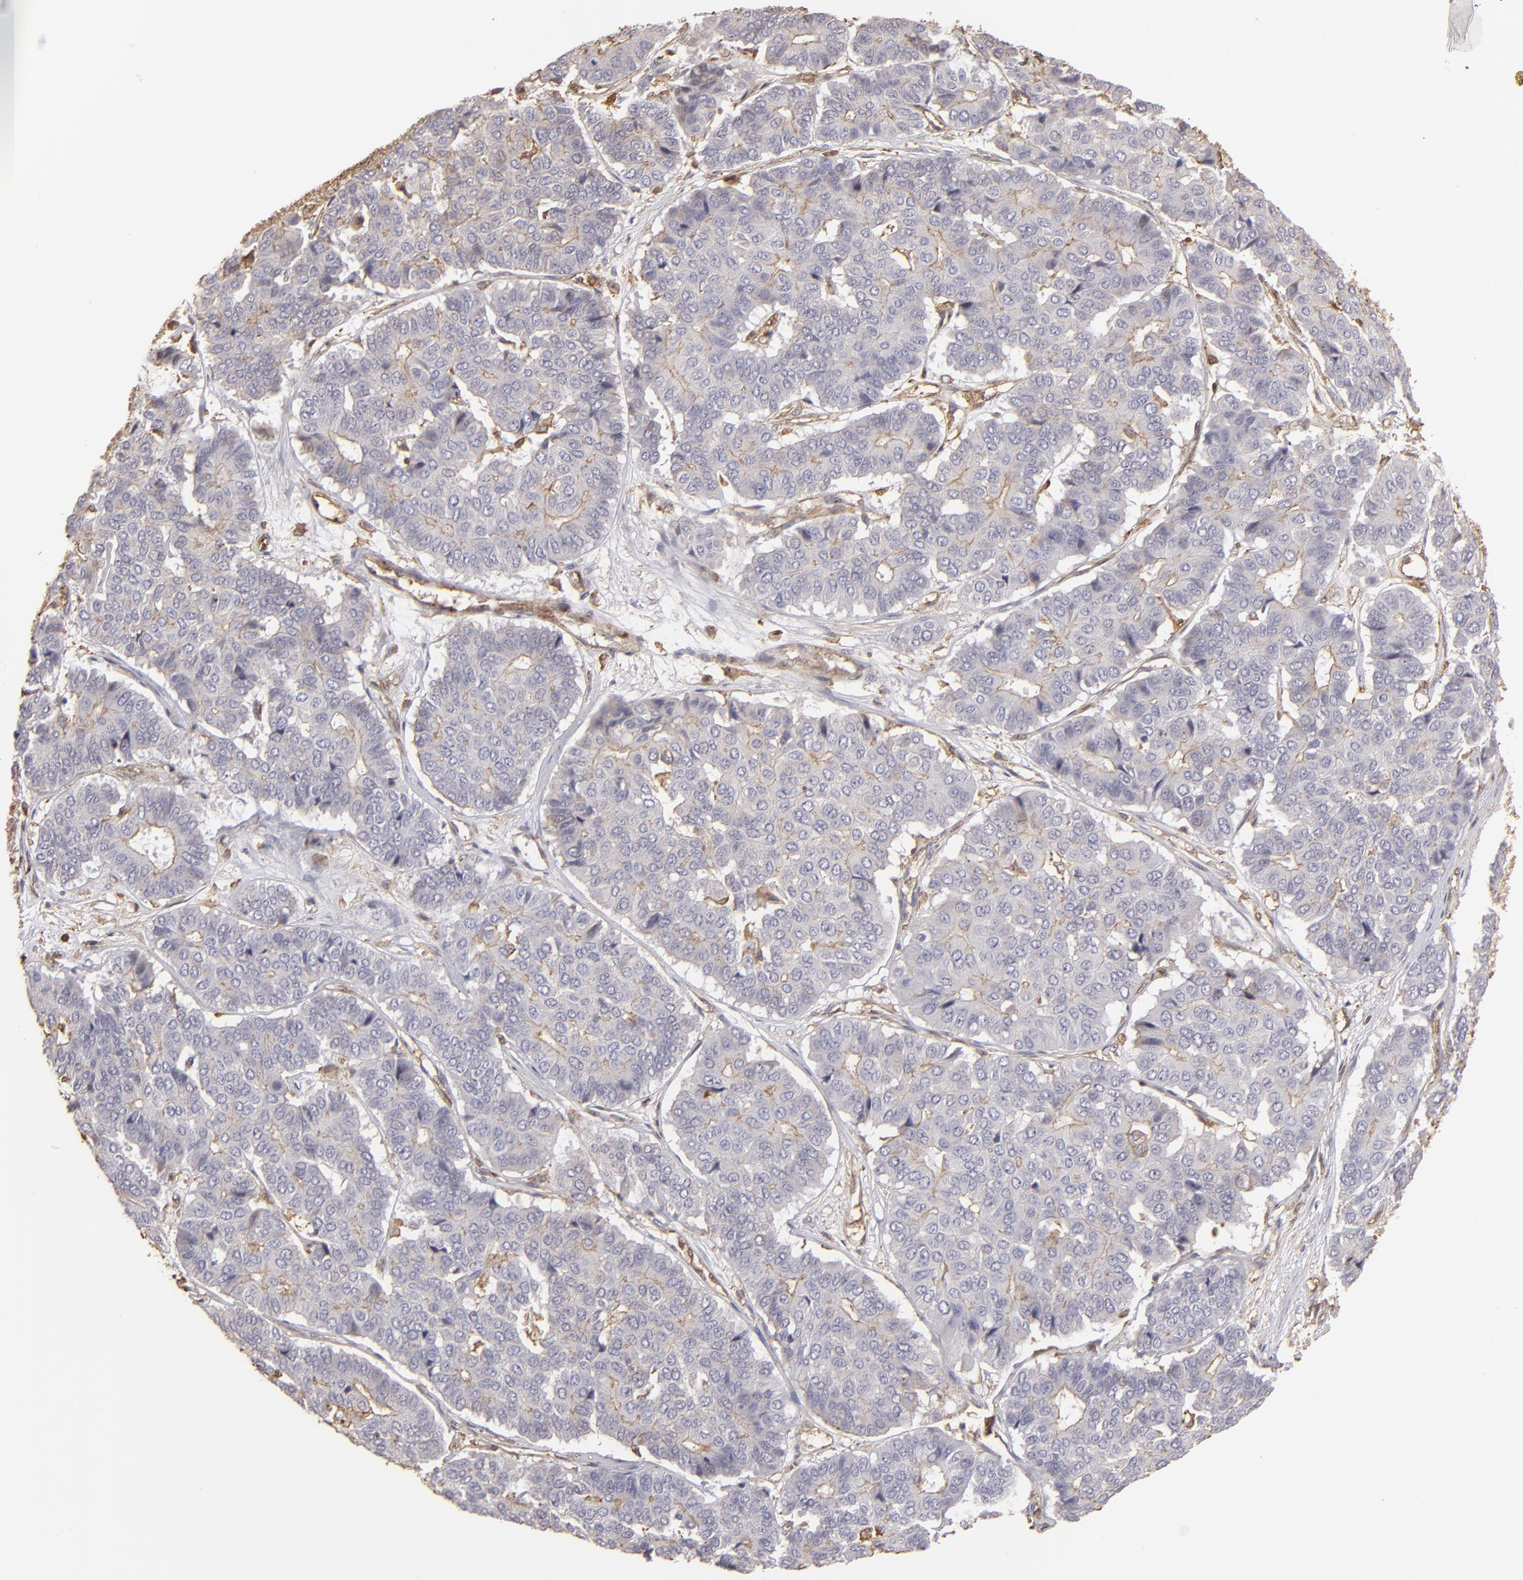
{"staining": {"intensity": "weak", "quantity": "25%-75%", "location": "cytoplasmic/membranous"}, "tissue": "pancreatic cancer", "cell_type": "Tumor cells", "image_type": "cancer", "snomed": [{"axis": "morphology", "description": "Adenocarcinoma, NOS"}, {"axis": "topography", "description": "Pancreas"}], "caption": "IHC image of human pancreatic cancer stained for a protein (brown), which exhibits low levels of weak cytoplasmic/membranous staining in approximately 25%-75% of tumor cells.", "gene": "ACTB", "patient": {"sex": "male", "age": 50}}